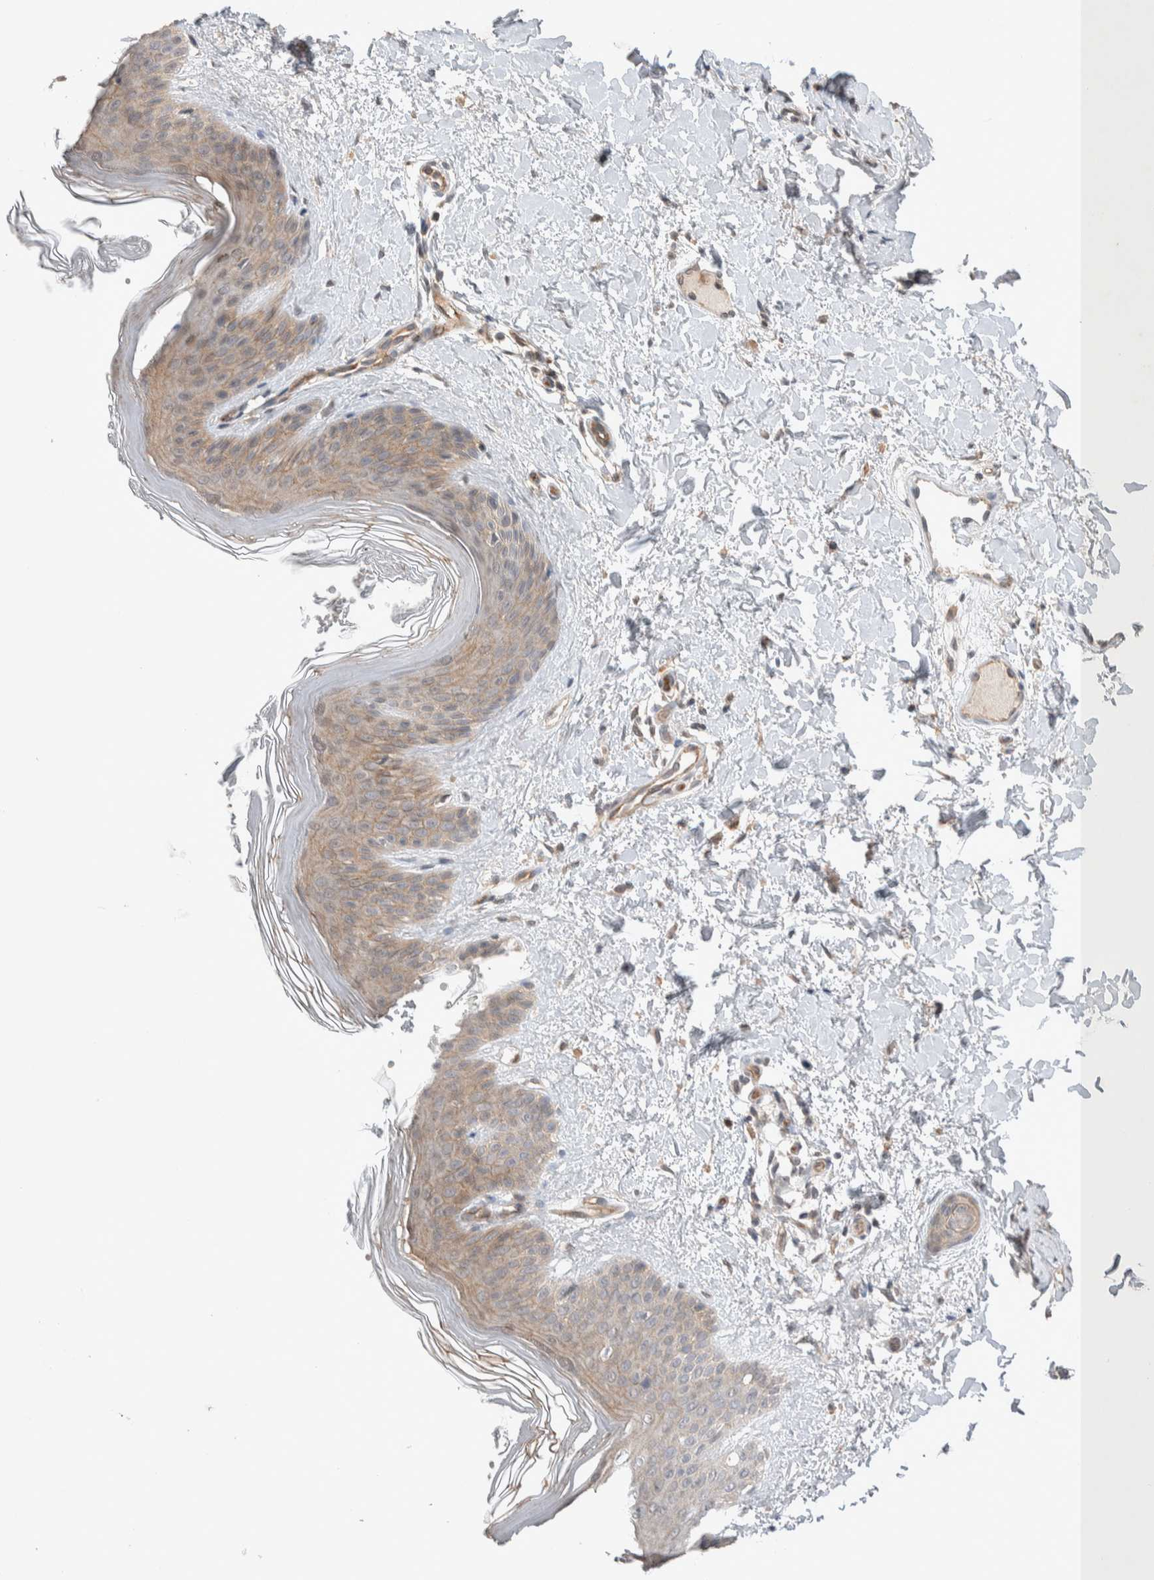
{"staining": {"intensity": "weak", "quantity": ">75%", "location": "cytoplasmic/membranous"}, "tissue": "skin", "cell_type": "Fibroblasts", "image_type": "normal", "snomed": [{"axis": "morphology", "description": "Normal tissue, NOS"}, {"axis": "morphology", "description": "Malignant melanoma, Metastatic site"}, {"axis": "topography", "description": "Skin"}], "caption": "Skin stained with DAB (3,3'-diaminobenzidine) immunohistochemistry (IHC) reveals low levels of weak cytoplasmic/membranous staining in about >75% of fibroblasts.", "gene": "ZNF704", "patient": {"sex": "male", "age": 41}}